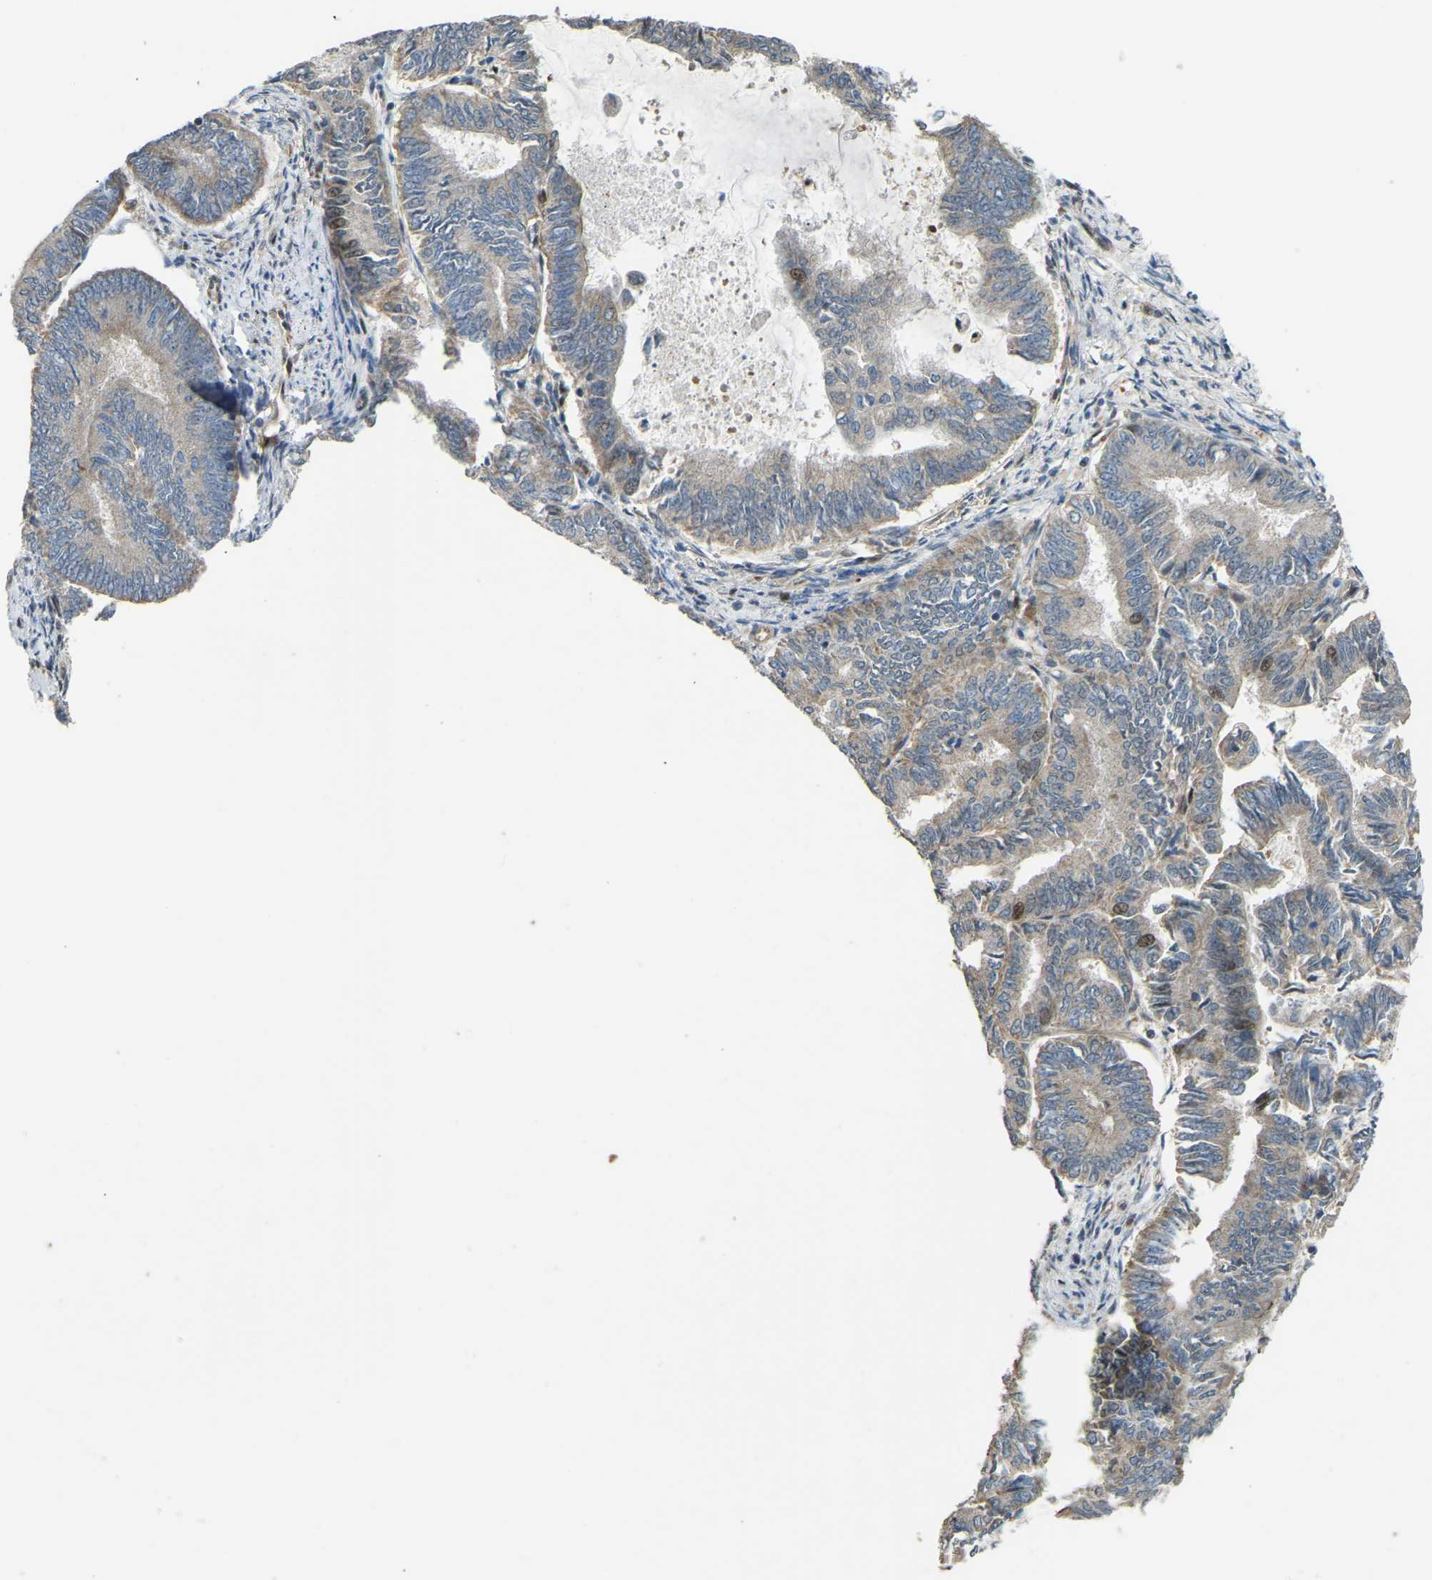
{"staining": {"intensity": "moderate", "quantity": "25%-75%", "location": "cytoplasmic/membranous,nuclear"}, "tissue": "endometrial cancer", "cell_type": "Tumor cells", "image_type": "cancer", "snomed": [{"axis": "morphology", "description": "Adenocarcinoma, NOS"}, {"axis": "topography", "description": "Endometrium"}], "caption": "Endometrial cancer (adenocarcinoma) stained with DAB (3,3'-diaminobenzidine) IHC reveals medium levels of moderate cytoplasmic/membranous and nuclear positivity in about 25%-75% of tumor cells.", "gene": "C21orf91", "patient": {"sex": "female", "age": 86}}